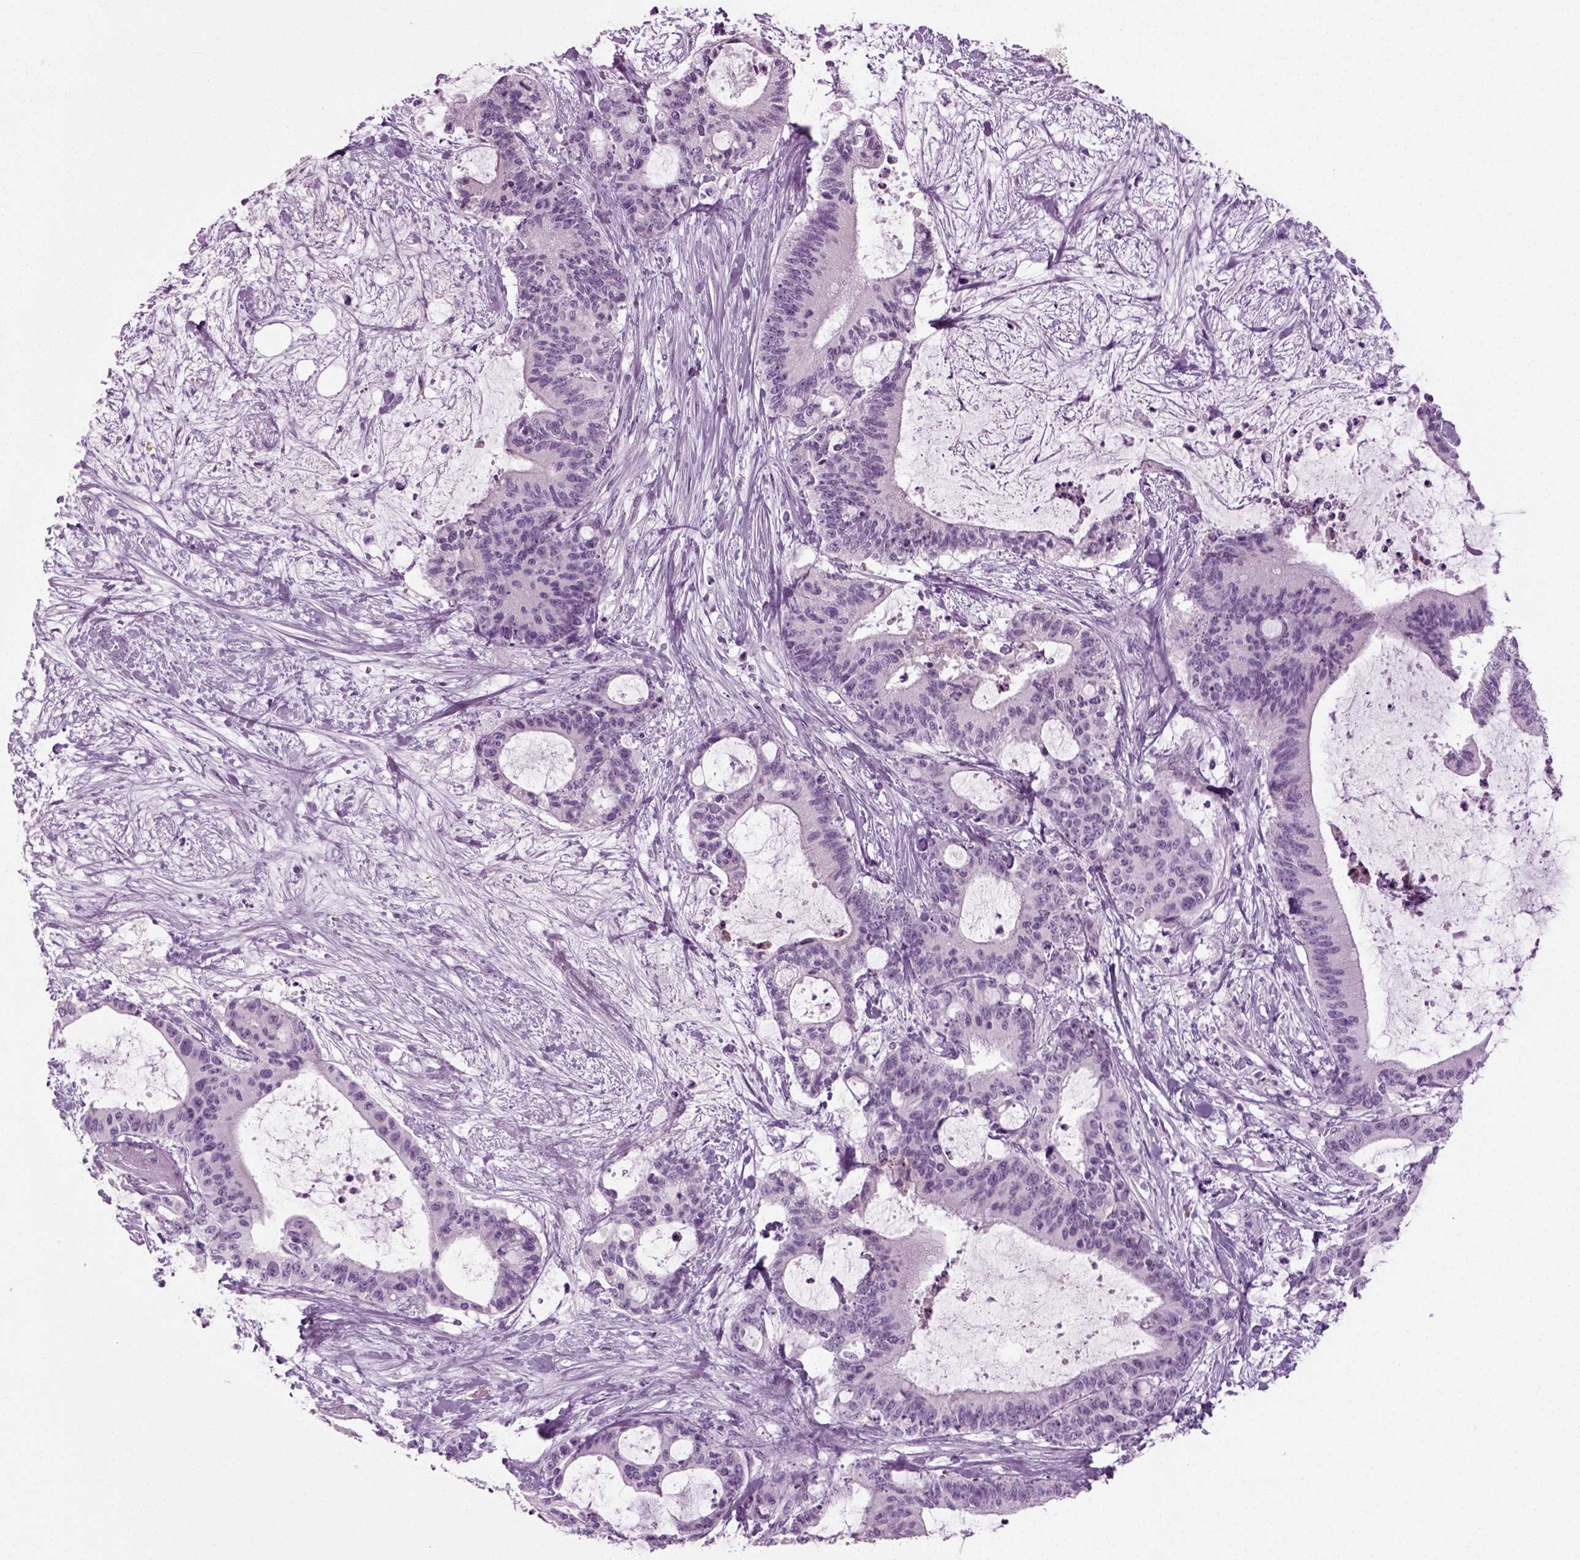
{"staining": {"intensity": "negative", "quantity": "none", "location": "none"}, "tissue": "liver cancer", "cell_type": "Tumor cells", "image_type": "cancer", "snomed": [{"axis": "morphology", "description": "Cholangiocarcinoma"}, {"axis": "topography", "description": "Liver"}], "caption": "High power microscopy micrograph of an immunohistochemistry (IHC) image of cholangiocarcinoma (liver), revealing no significant positivity in tumor cells.", "gene": "PRLH", "patient": {"sex": "female", "age": 73}}